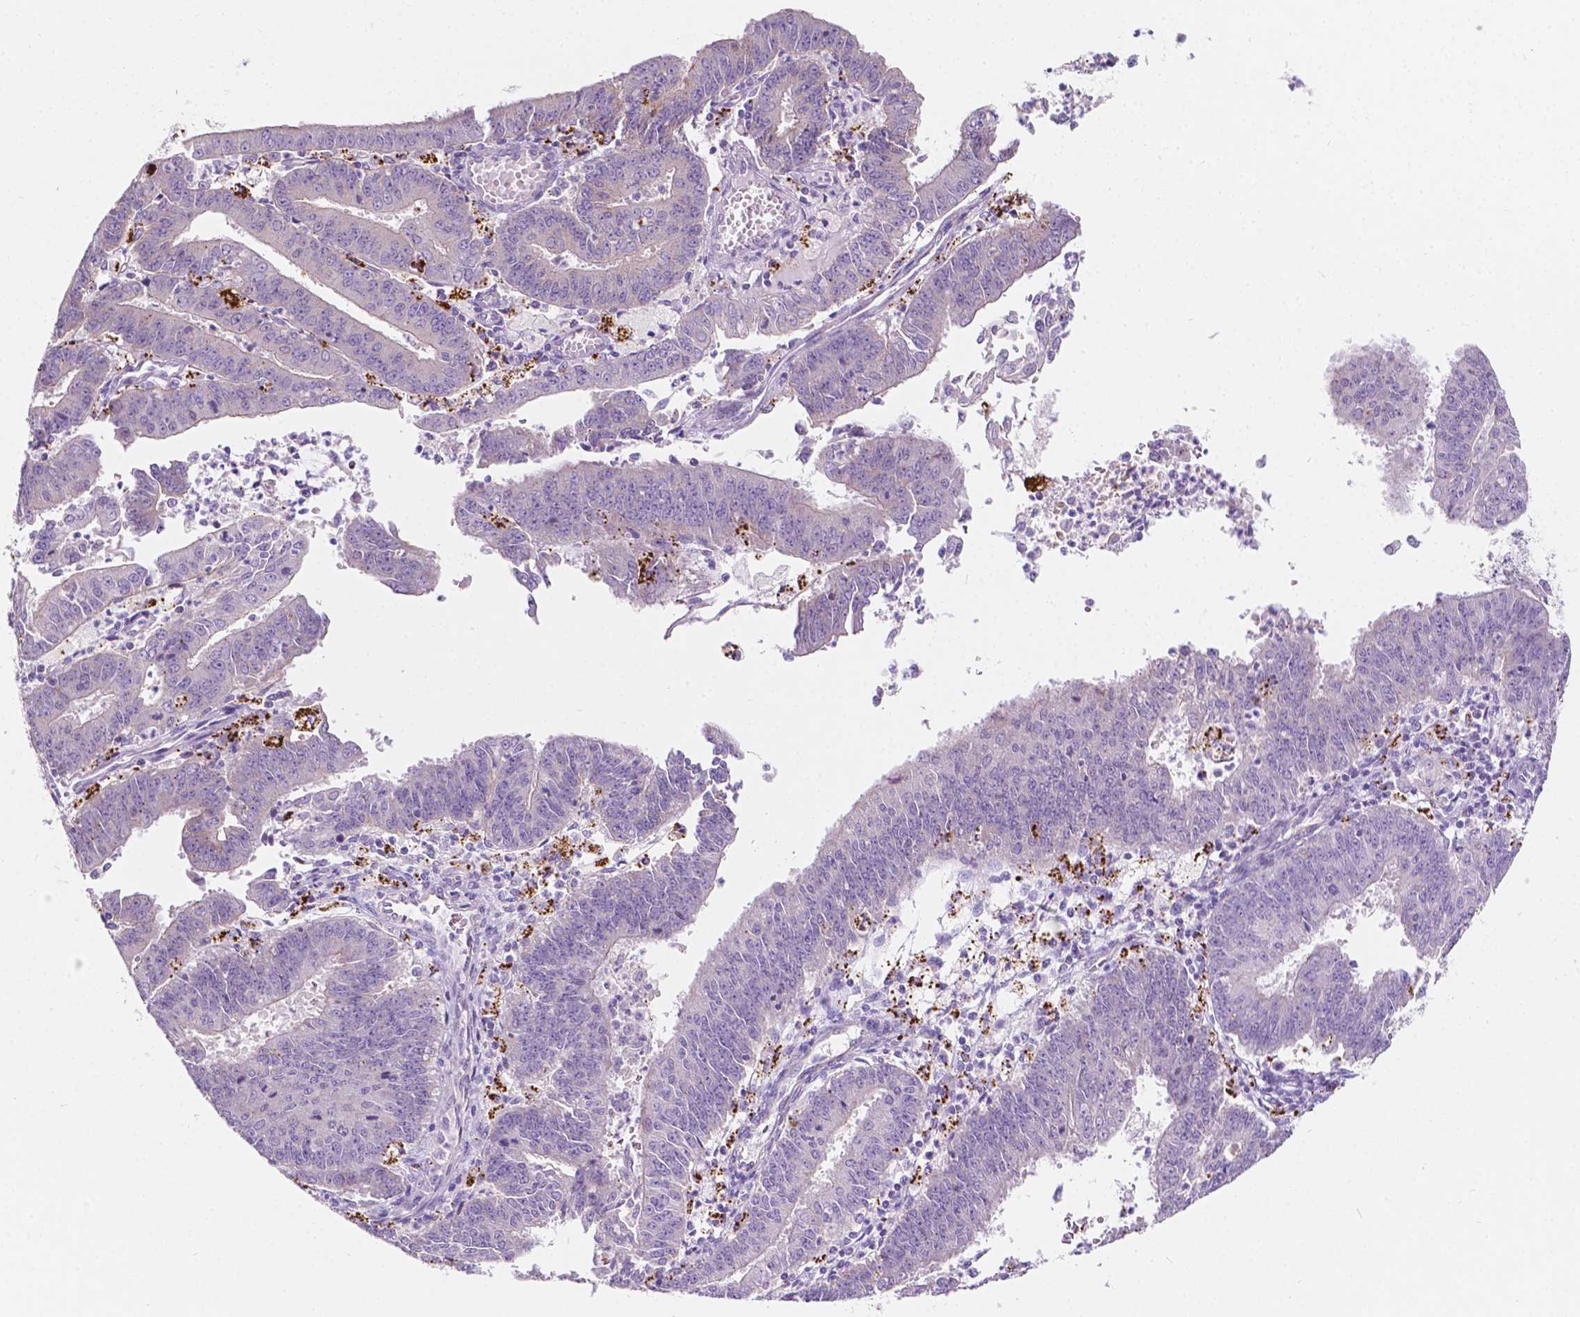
{"staining": {"intensity": "negative", "quantity": "none", "location": "none"}, "tissue": "endometrial cancer", "cell_type": "Tumor cells", "image_type": "cancer", "snomed": [{"axis": "morphology", "description": "Adenocarcinoma, NOS"}, {"axis": "topography", "description": "Endometrium"}], "caption": "This is an IHC photomicrograph of human endometrial adenocarcinoma. There is no expression in tumor cells.", "gene": "NOS1AP", "patient": {"sex": "female", "age": 73}}